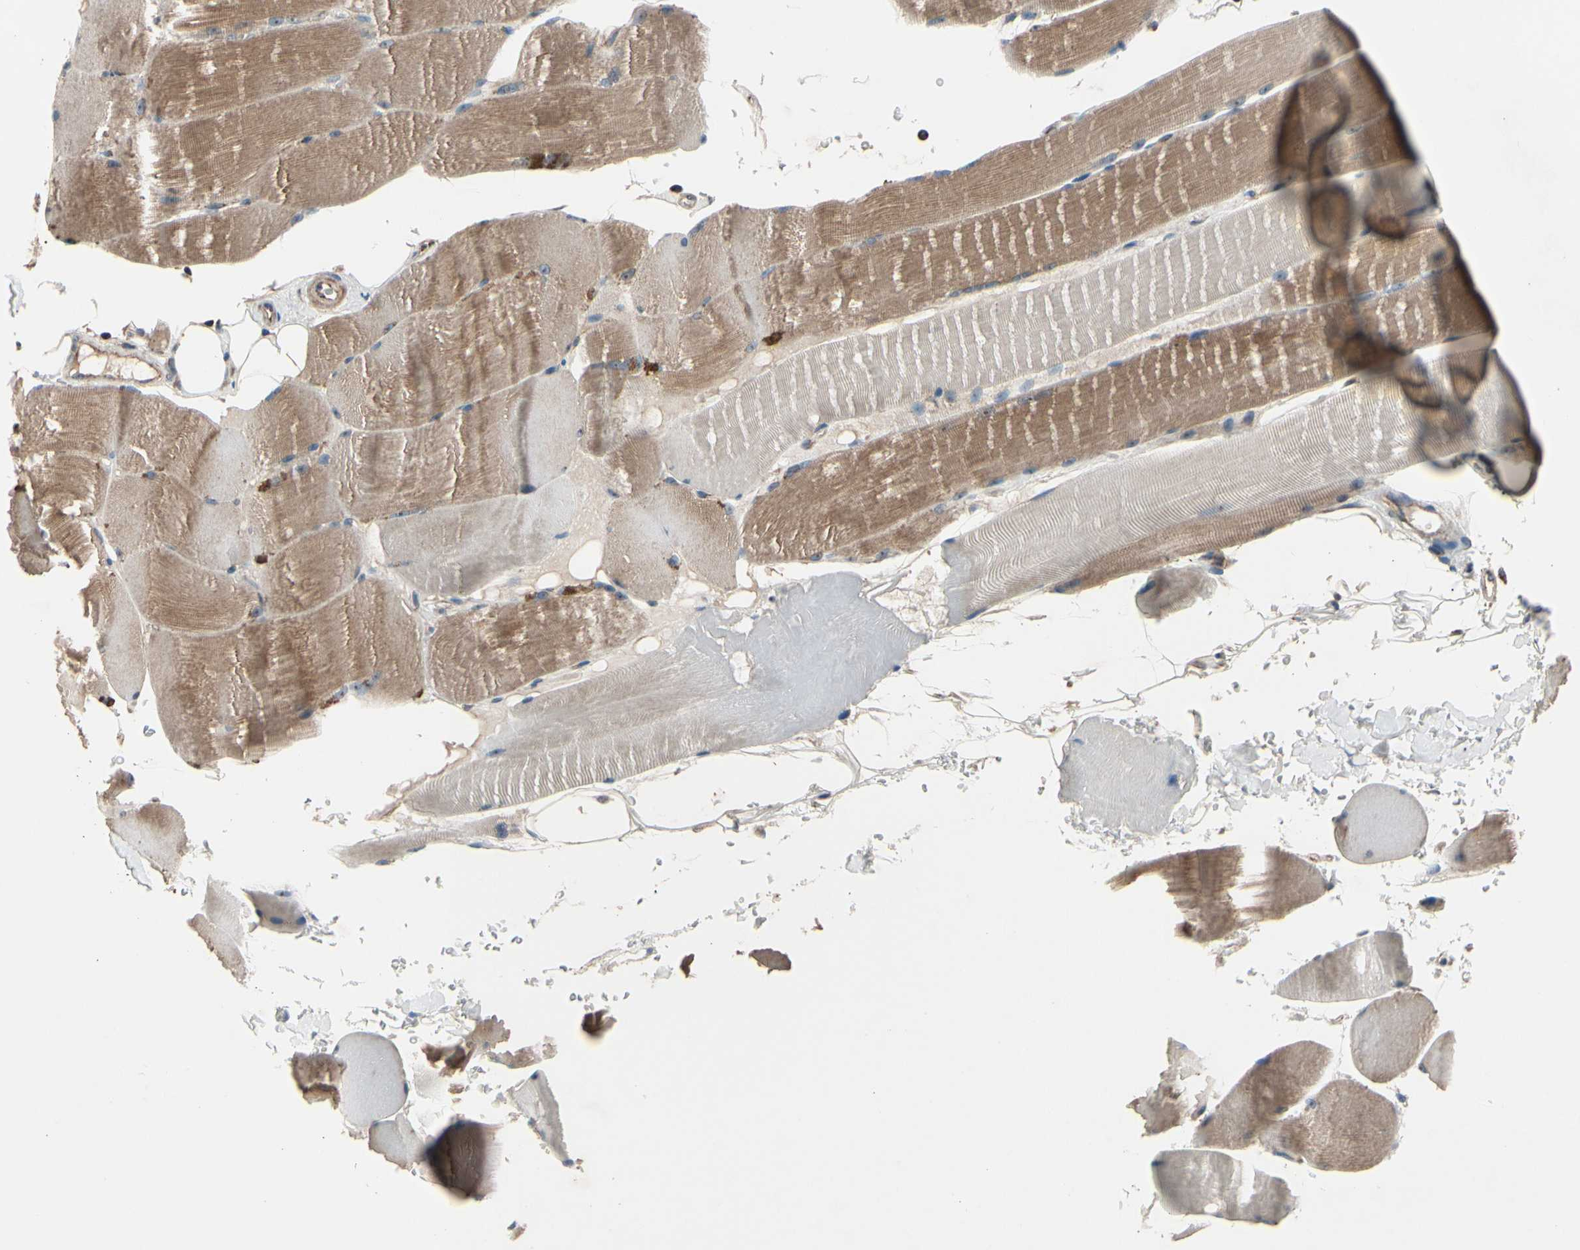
{"staining": {"intensity": "moderate", "quantity": "25%-75%", "location": "cytoplasmic/membranous"}, "tissue": "skeletal muscle", "cell_type": "Myocytes", "image_type": "normal", "snomed": [{"axis": "morphology", "description": "Normal tissue, NOS"}, {"axis": "topography", "description": "Skin"}, {"axis": "topography", "description": "Skeletal muscle"}], "caption": "Moderate cytoplasmic/membranous staining for a protein is appreciated in about 25%-75% of myocytes of normal skeletal muscle using IHC.", "gene": "CPT1A", "patient": {"sex": "male", "age": 83}}